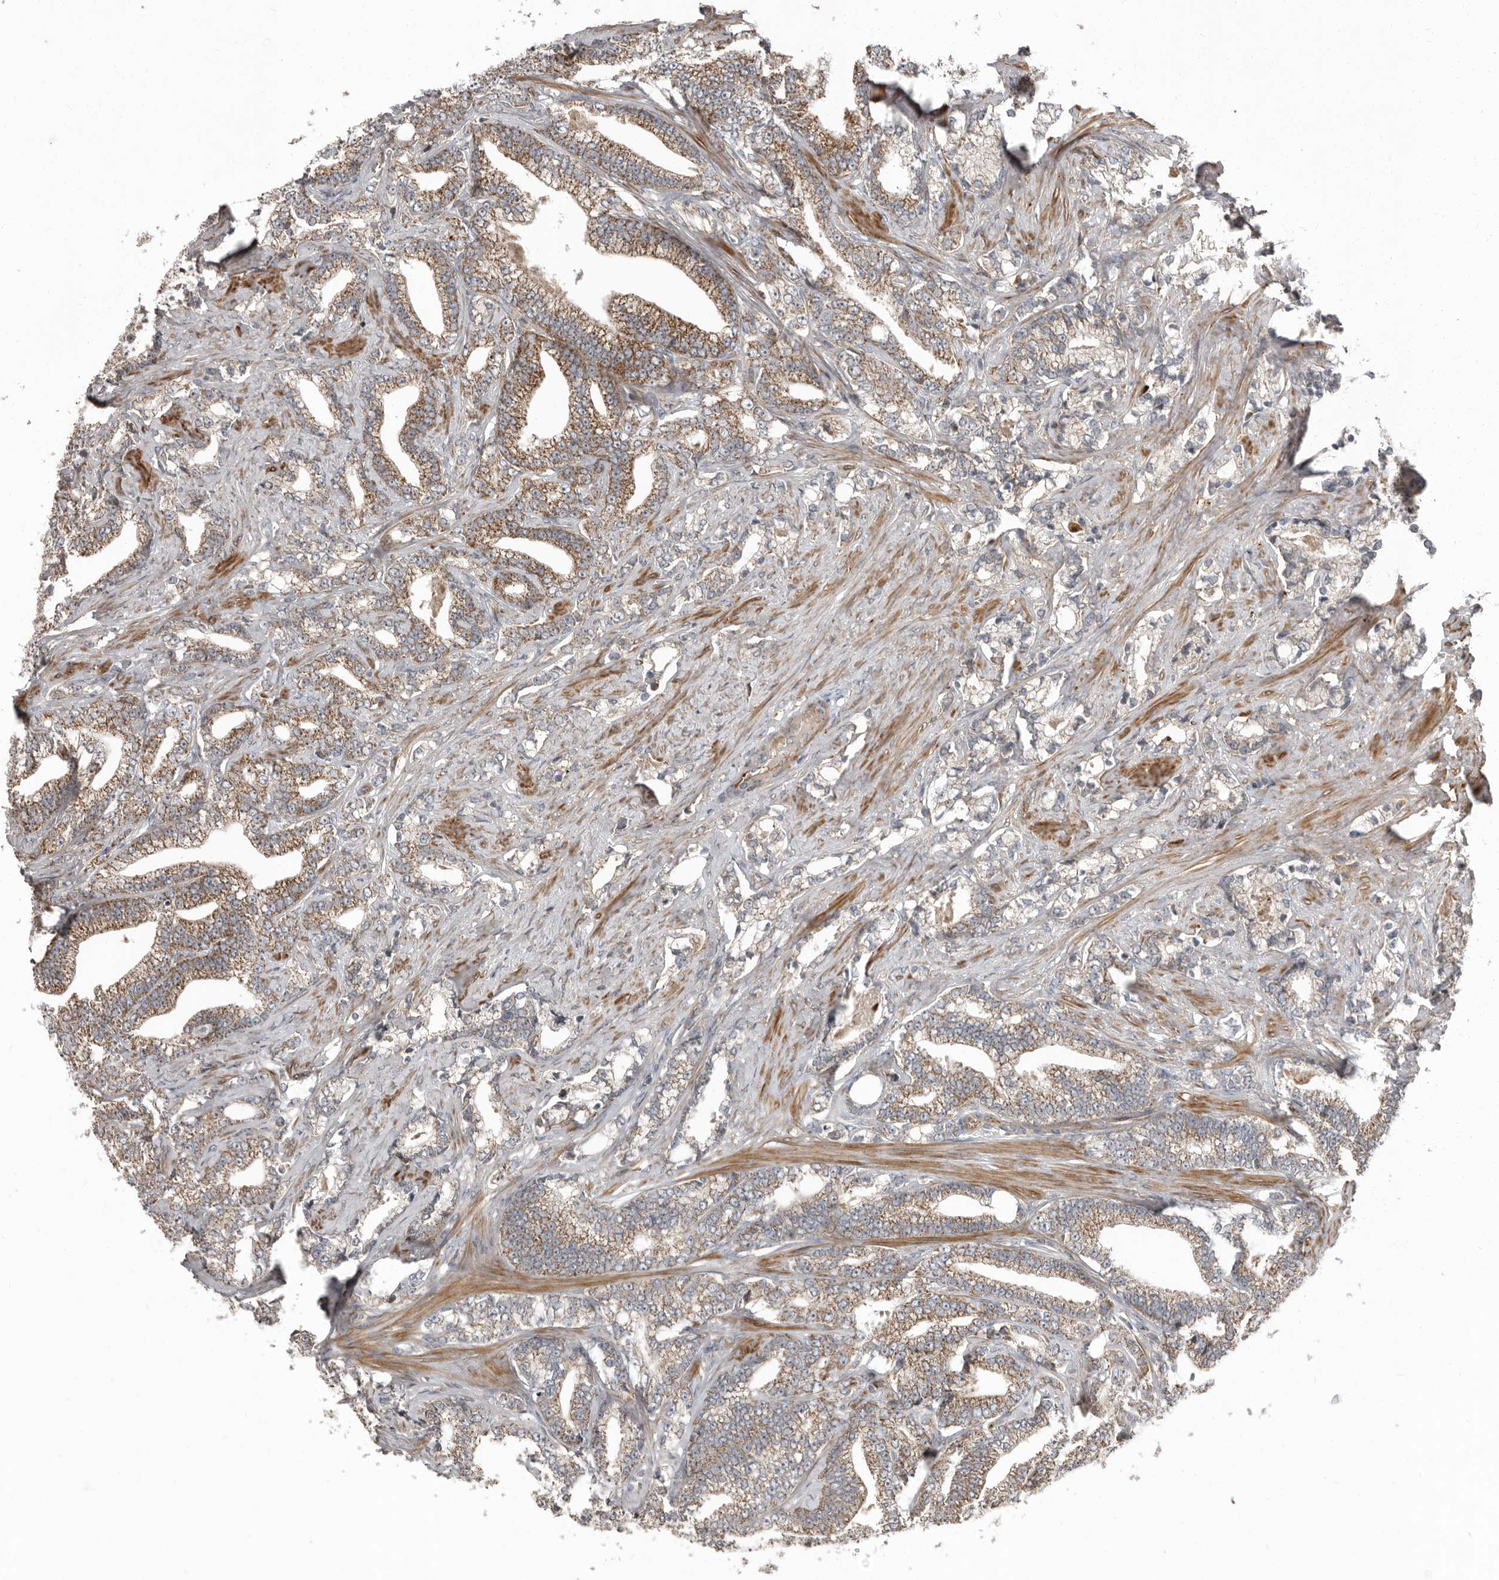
{"staining": {"intensity": "moderate", "quantity": ">75%", "location": "cytoplasmic/membranous"}, "tissue": "prostate cancer", "cell_type": "Tumor cells", "image_type": "cancer", "snomed": [{"axis": "morphology", "description": "Adenocarcinoma, High grade"}, {"axis": "topography", "description": "Prostate and seminal vesicle, NOS"}], "caption": "Human prostate cancer stained for a protein (brown) reveals moderate cytoplasmic/membranous positive expression in approximately >75% of tumor cells.", "gene": "FBXO31", "patient": {"sex": "male", "age": 67}}